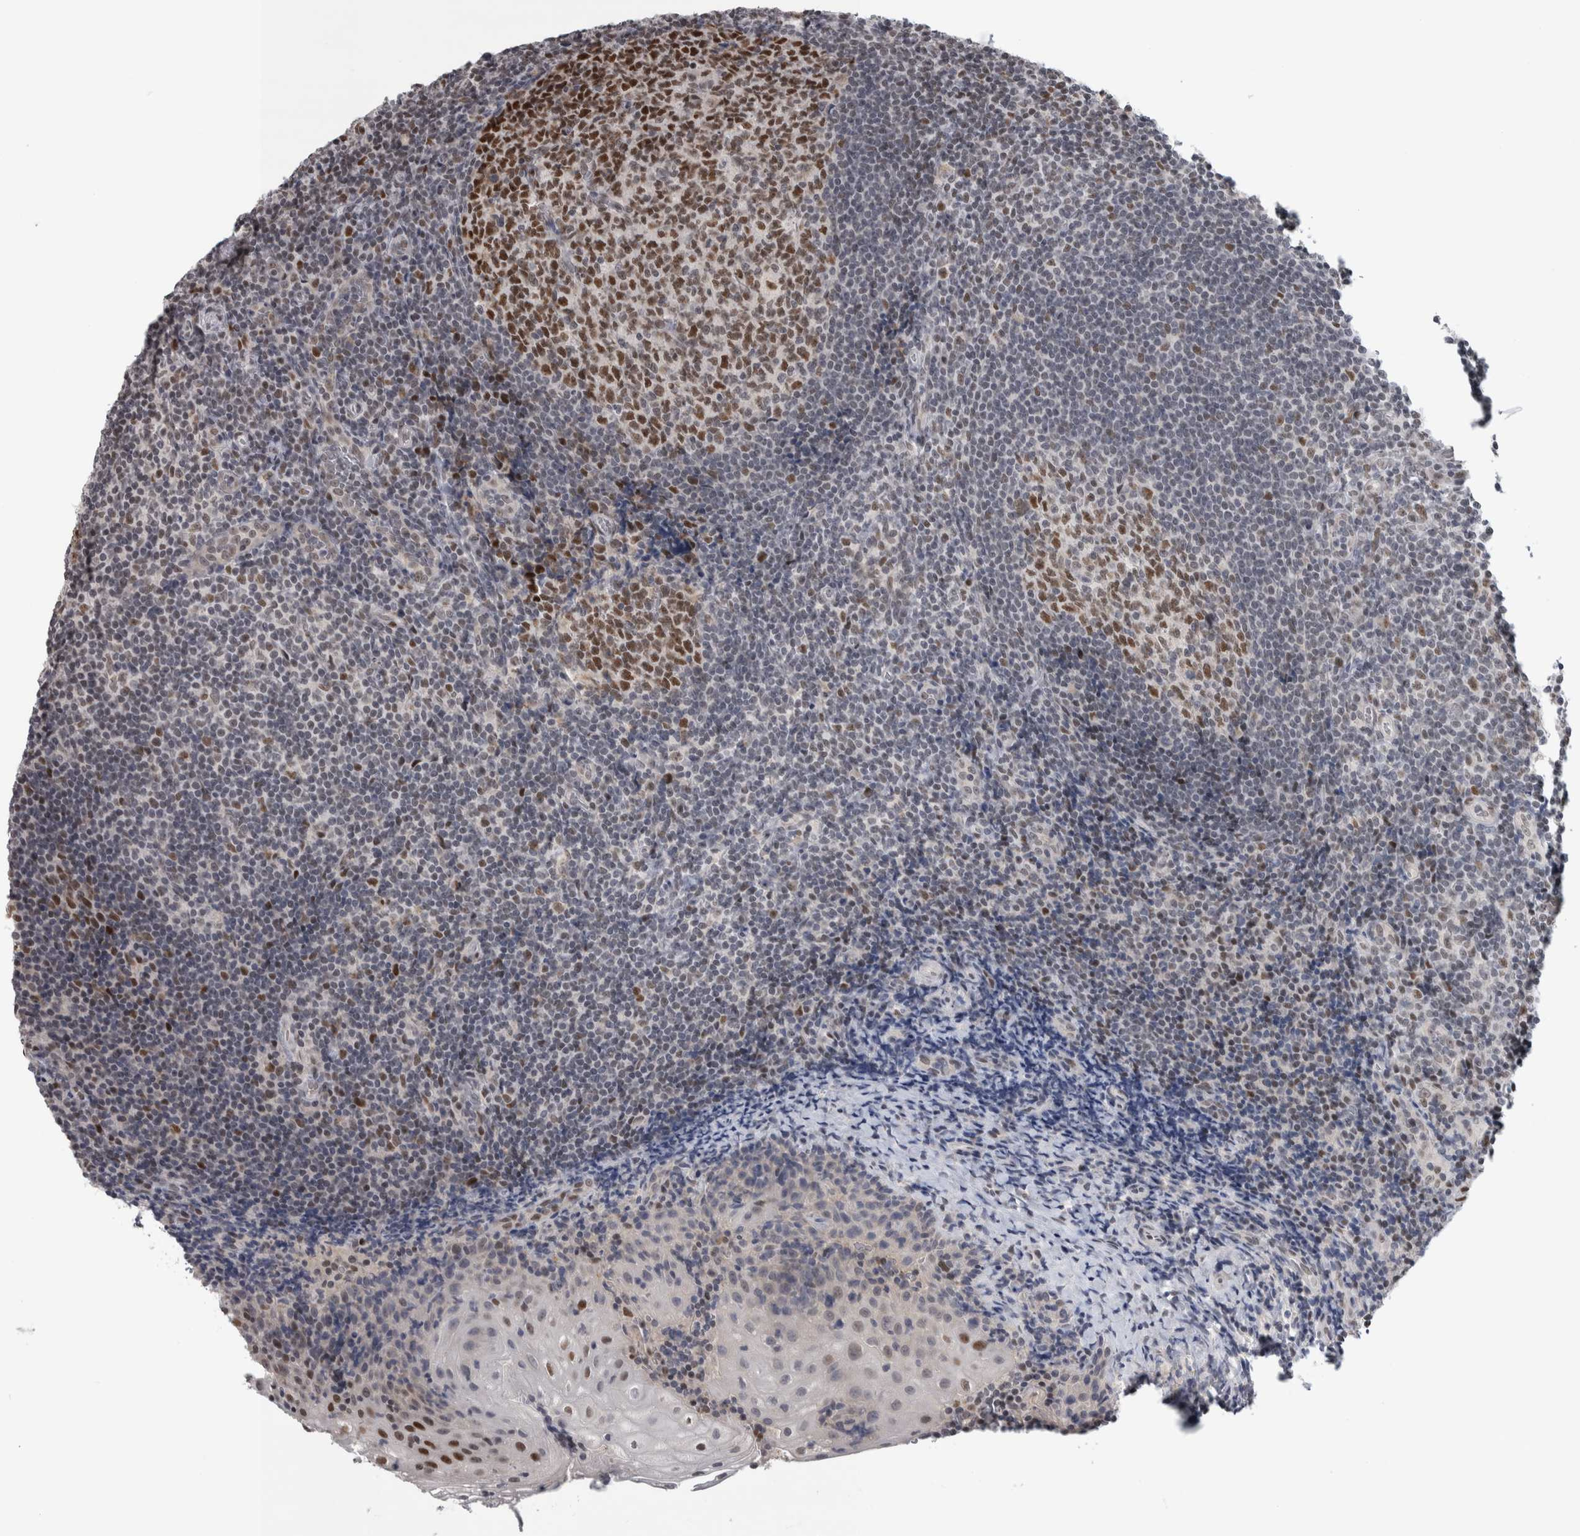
{"staining": {"intensity": "strong", "quantity": ">75%", "location": "nuclear"}, "tissue": "tonsil", "cell_type": "Germinal center cells", "image_type": "normal", "snomed": [{"axis": "morphology", "description": "Normal tissue, NOS"}, {"axis": "topography", "description": "Tonsil"}], "caption": "Strong nuclear expression is identified in approximately >75% of germinal center cells in unremarkable tonsil. The protein of interest is stained brown, and the nuclei are stained in blue (DAB IHC with brightfield microscopy, high magnification).", "gene": "HEXIM2", "patient": {"sex": "male", "age": 37}}